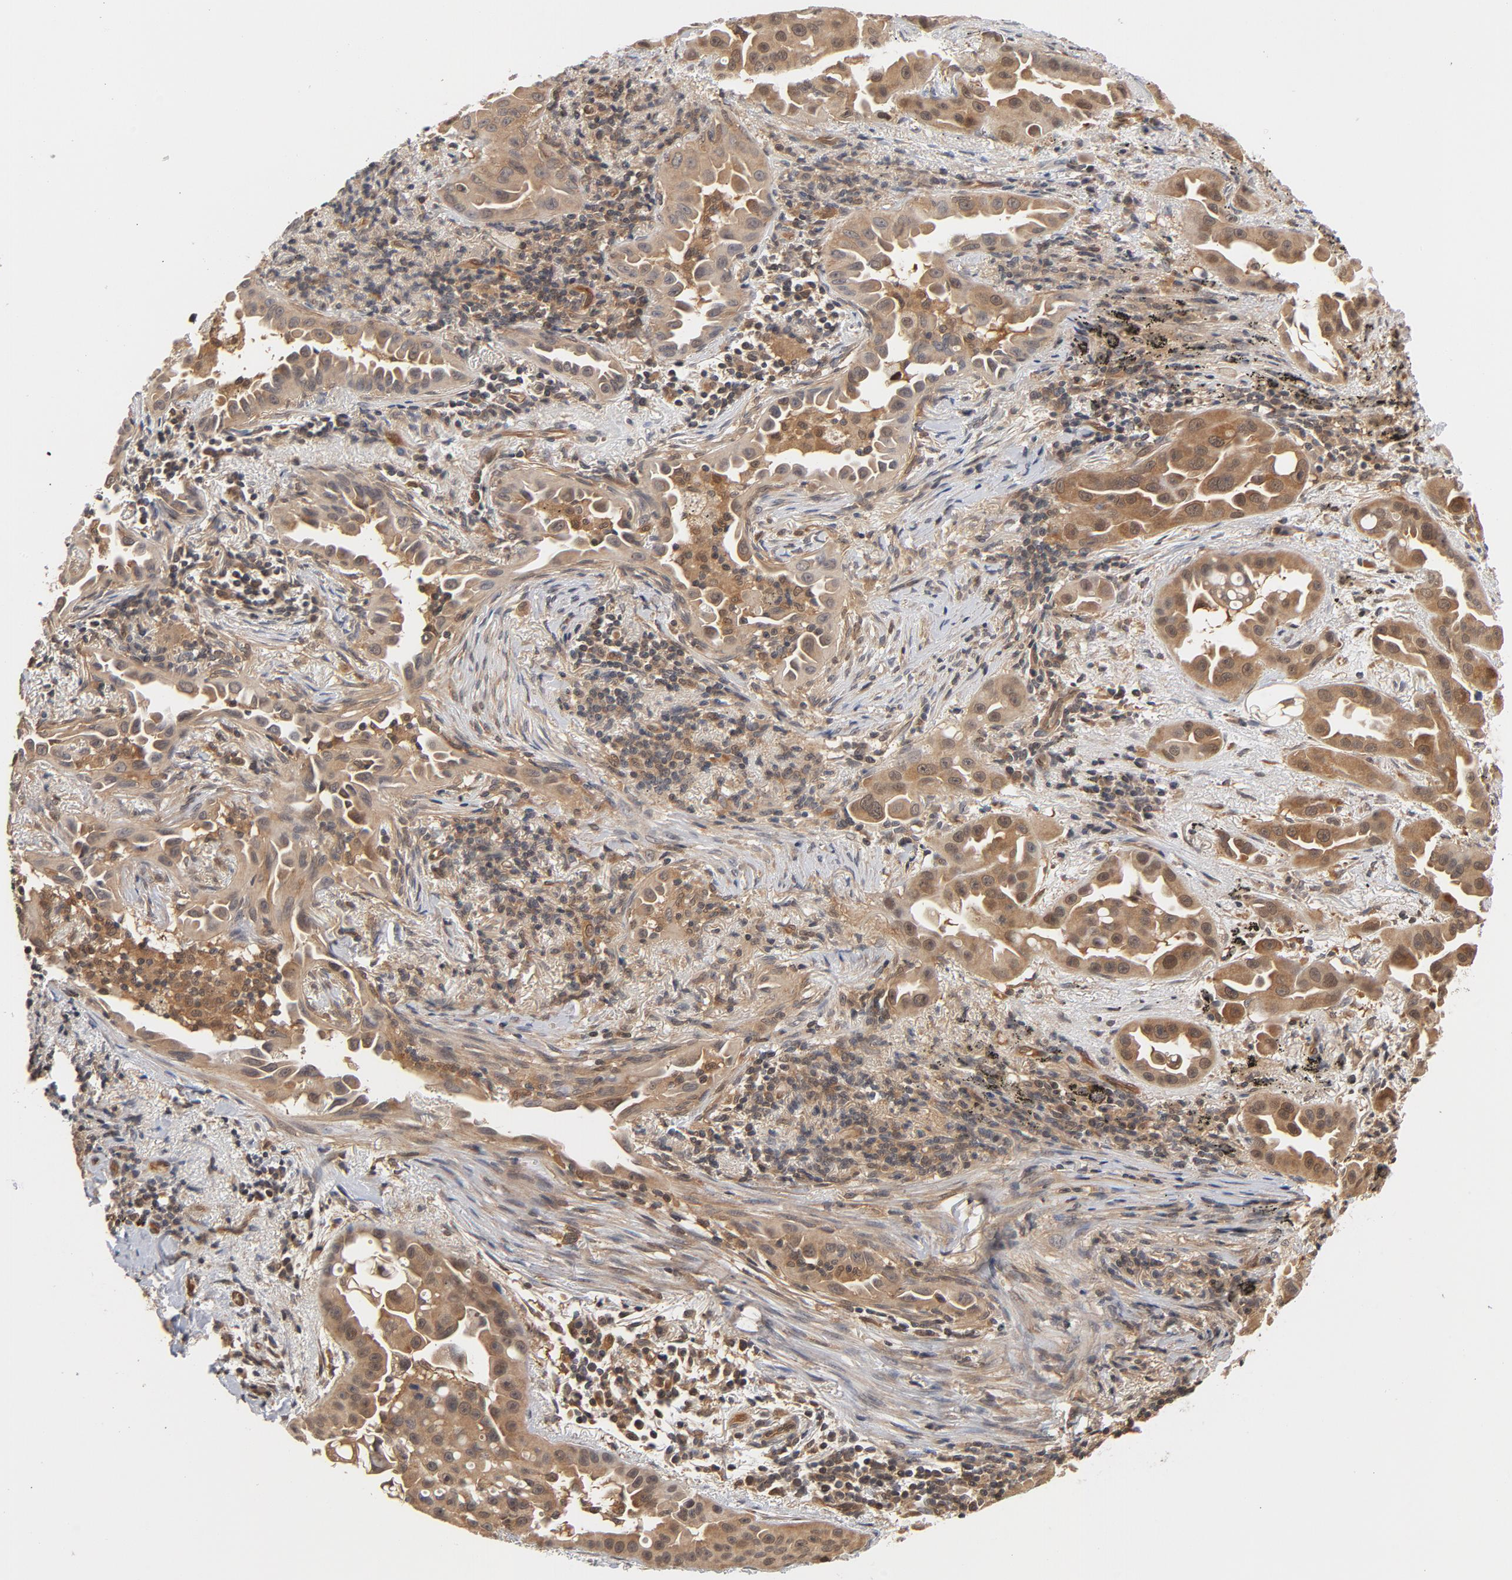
{"staining": {"intensity": "moderate", "quantity": ">75%", "location": "cytoplasmic/membranous,nuclear"}, "tissue": "lung cancer", "cell_type": "Tumor cells", "image_type": "cancer", "snomed": [{"axis": "morphology", "description": "Normal tissue, NOS"}, {"axis": "morphology", "description": "Adenocarcinoma, NOS"}, {"axis": "topography", "description": "Bronchus"}], "caption": "Protein expression by immunohistochemistry (IHC) demonstrates moderate cytoplasmic/membranous and nuclear positivity in about >75% of tumor cells in lung adenocarcinoma.", "gene": "CDC37", "patient": {"sex": "male", "age": 68}}